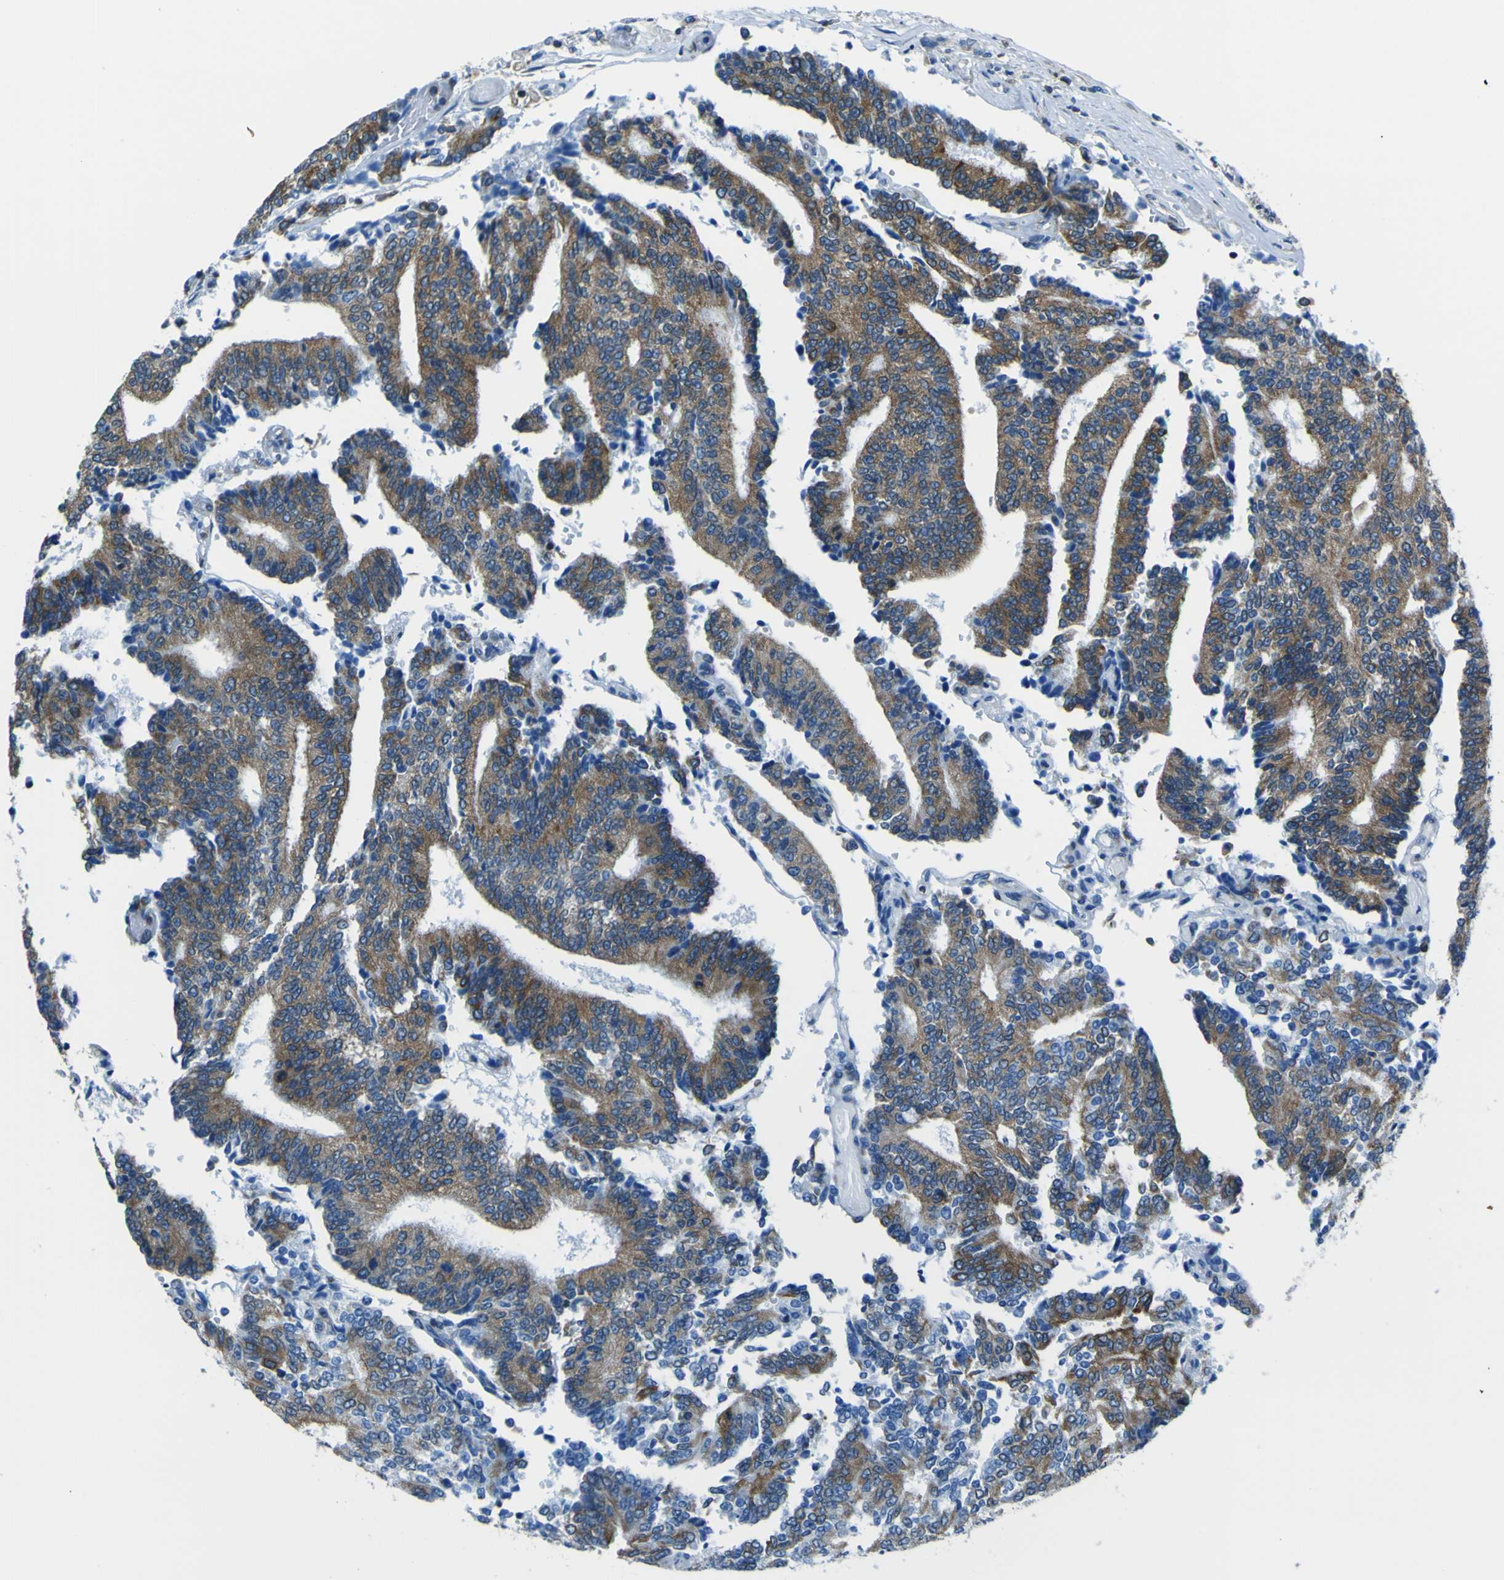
{"staining": {"intensity": "moderate", "quantity": ">75%", "location": "cytoplasmic/membranous"}, "tissue": "prostate cancer", "cell_type": "Tumor cells", "image_type": "cancer", "snomed": [{"axis": "morphology", "description": "Normal tissue, NOS"}, {"axis": "morphology", "description": "Adenocarcinoma, High grade"}, {"axis": "topography", "description": "Prostate"}, {"axis": "topography", "description": "Seminal veicle"}], "caption": "Prostate cancer stained for a protein demonstrates moderate cytoplasmic/membranous positivity in tumor cells. (Stains: DAB in brown, nuclei in blue, Microscopy: brightfield microscopy at high magnification).", "gene": "STIM1", "patient": {"sex": "male", "age": 55}}